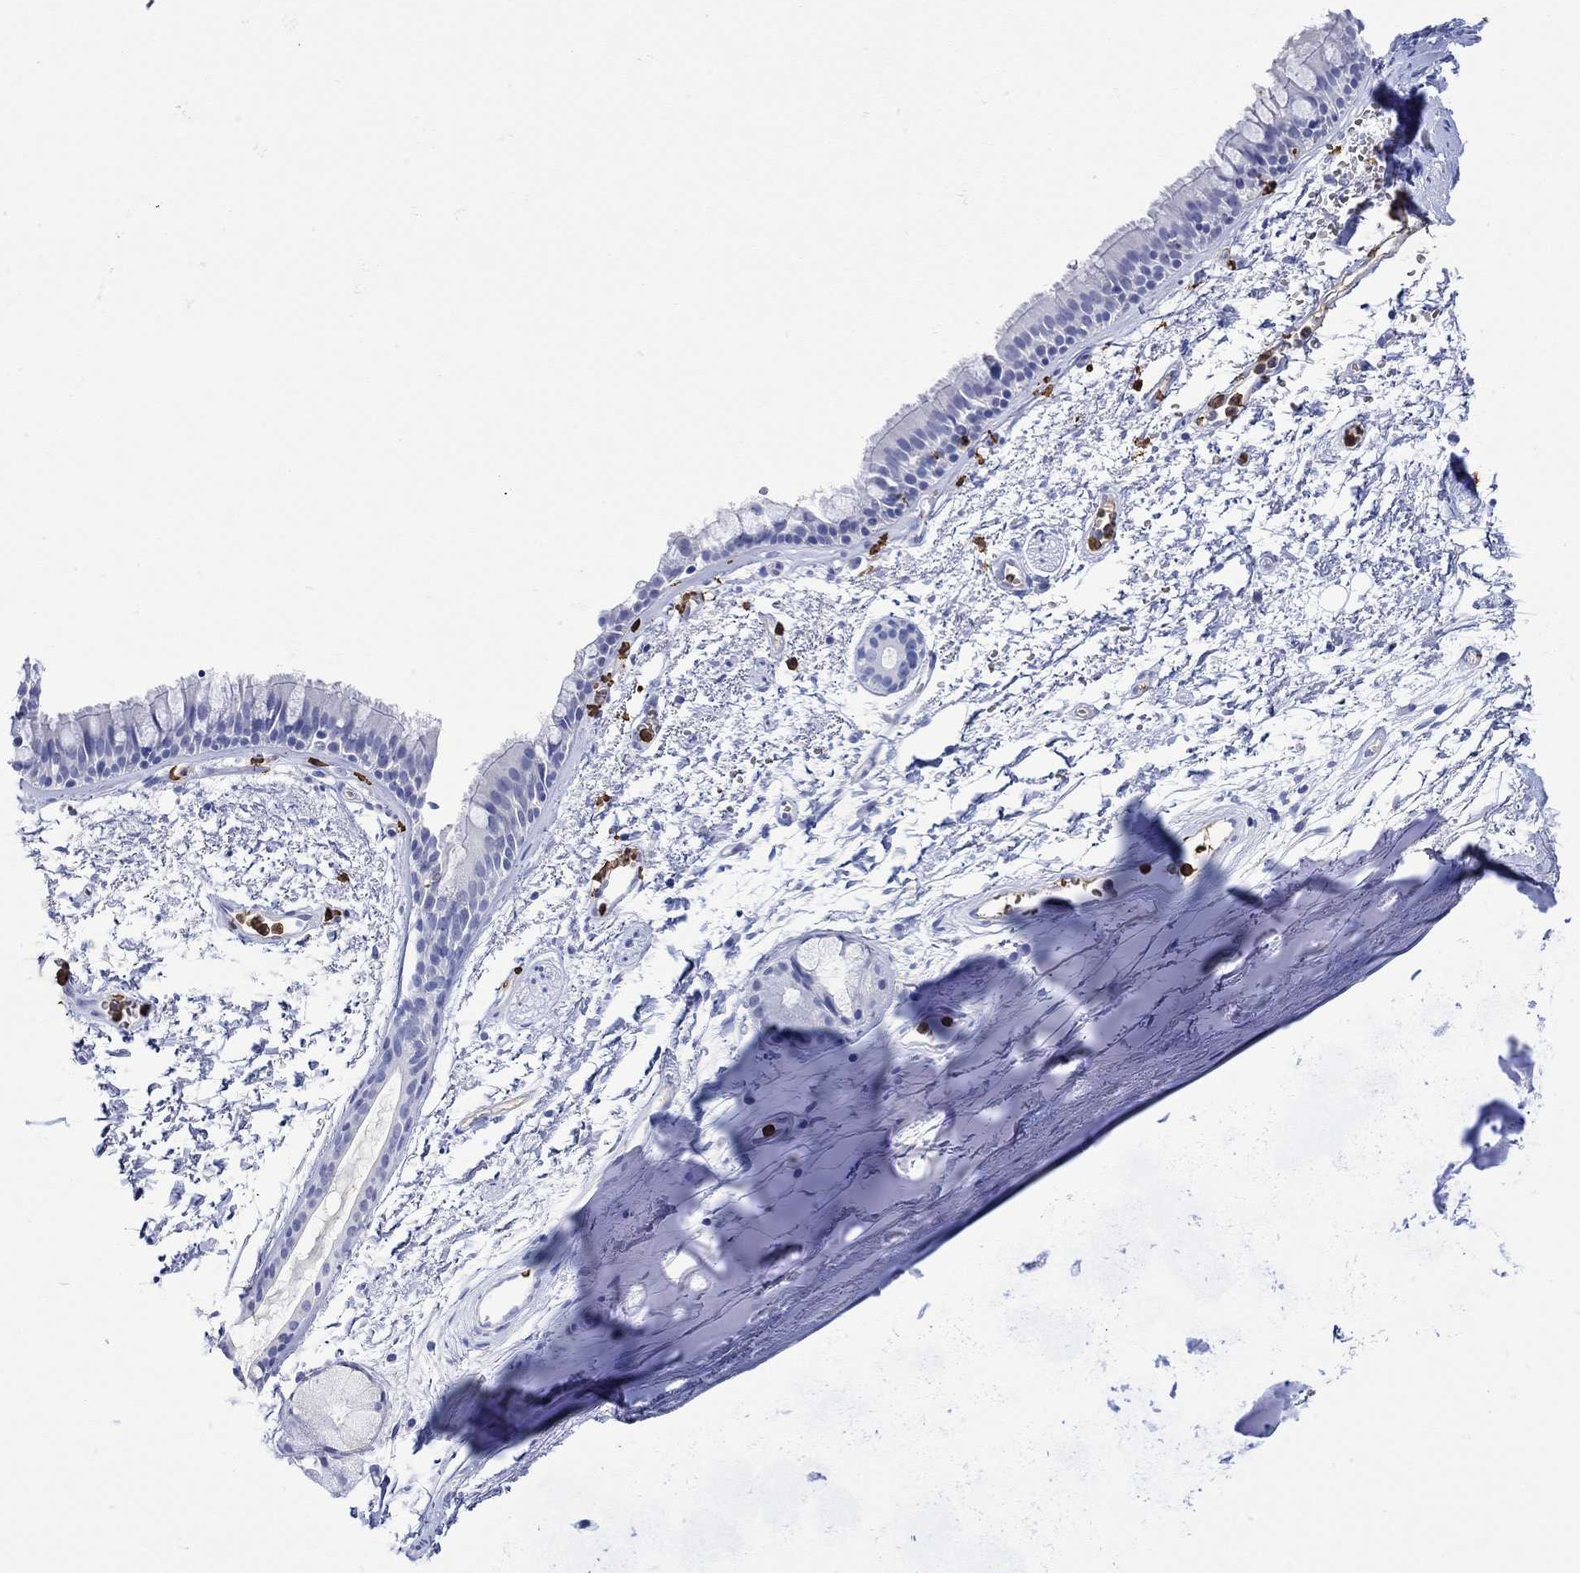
{"staining": {"intensity": "negative", "quantity": "none", "location": "none"}, "tissue": "bronchus", "cell_type": "Respiratory epithelial cells", "image_type": "normal", "snomed": [{"axis": "morphology", "description": "Normal tissue, NOS"}, {"axis": "topography", "description": "Cartilage tissue"}, {"axis": "topography", "description": "Bronchus"}], "caption": "The histopathology image reveals no staining of respiratory epithelial cells in unremarkable bronchus. (DAB IHC visualized using brightfield microscopy, high magnification).", "gene": "LINGO3", "patient": {"sex": "male", "age": 66}}